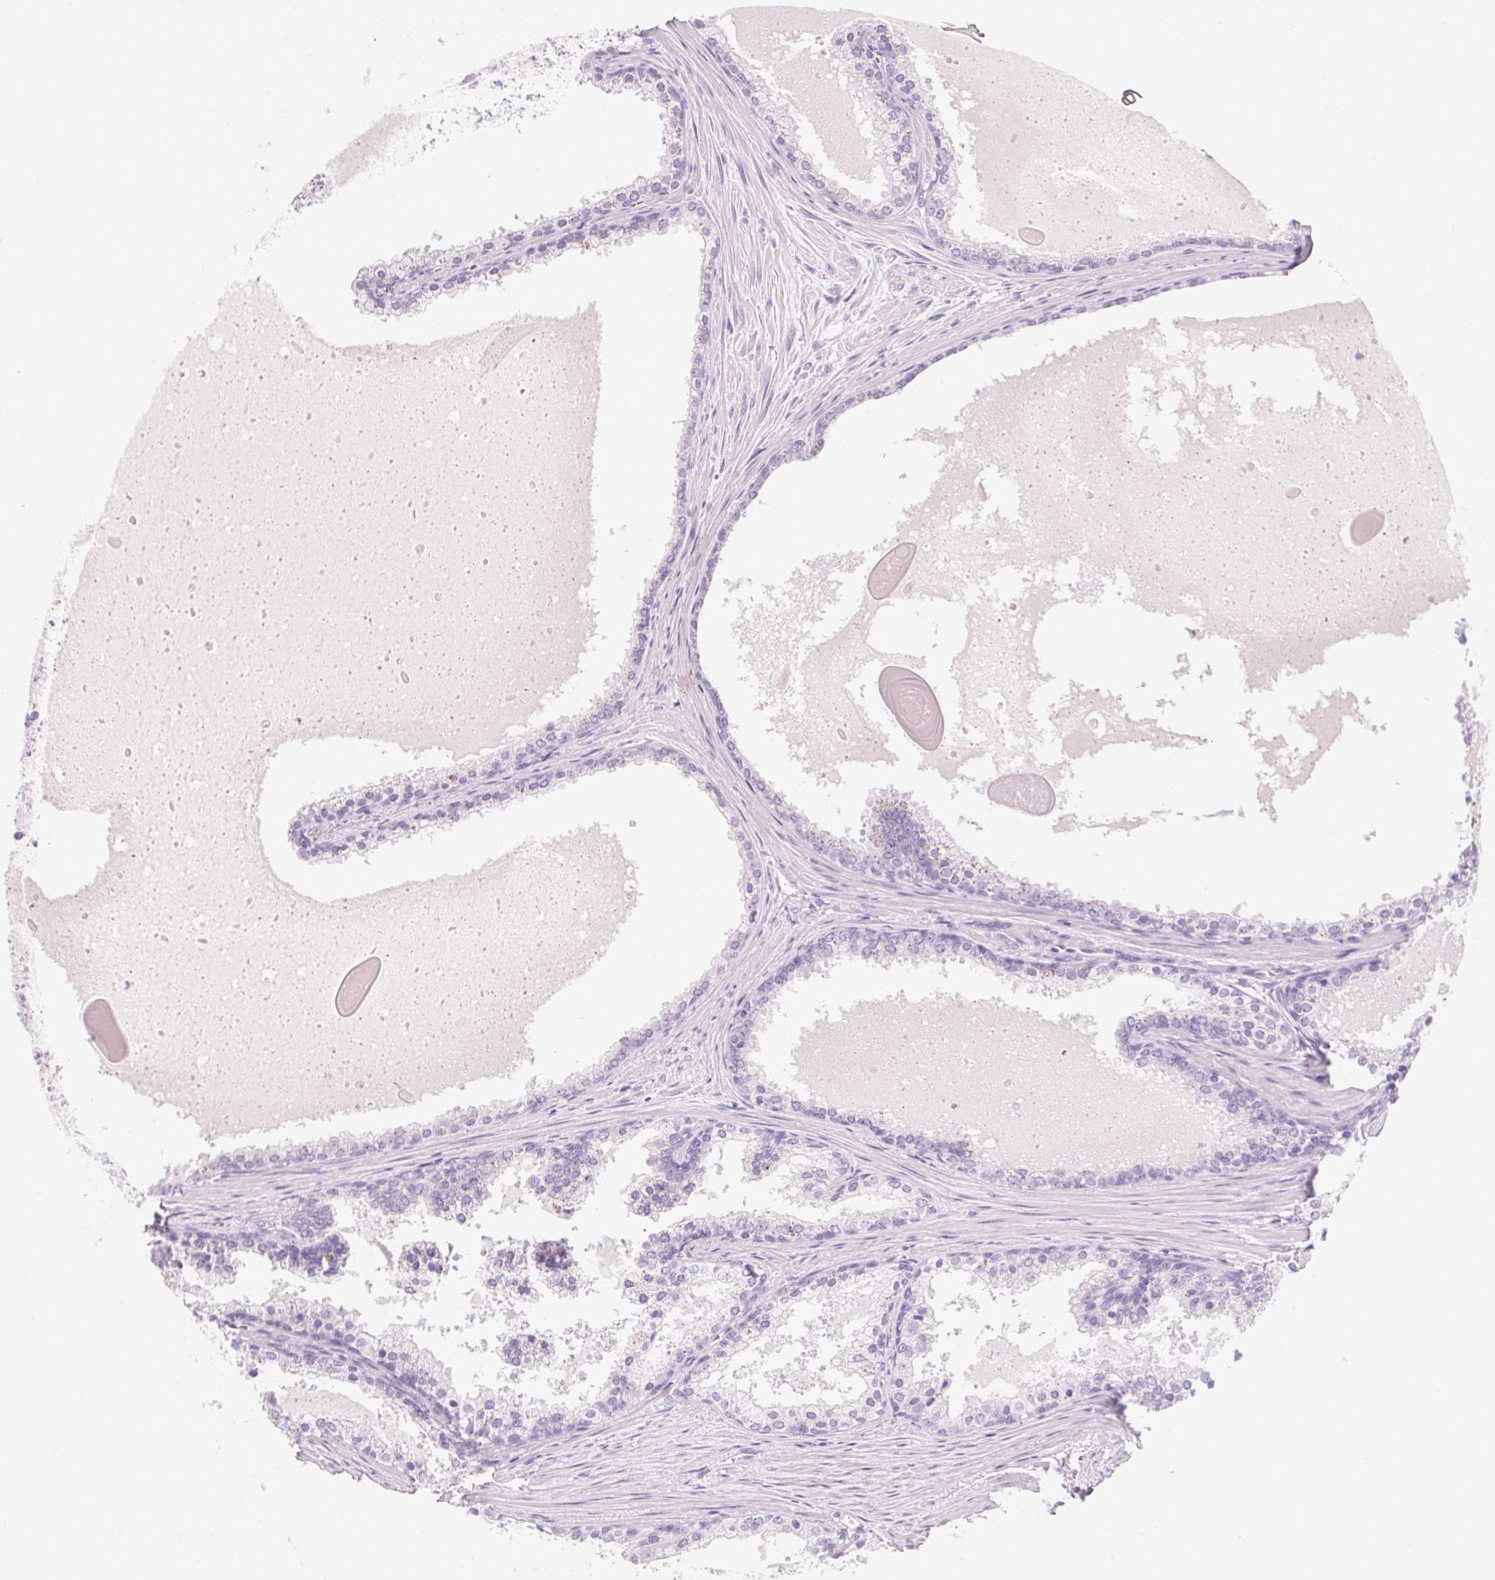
{"staining": {"intensity": "negative", "quantity": "none", "location": "none"}, "tissue": "prostate cancer", "cell_type": "Tumor cells", "image_type": "cancer", "snomed": [{"axis": "morphology", "description": "Adenocarcinoma, High grade"}, {"axis": "topography", "description": "Prostate"}], "caption": "High magnification brightfield microscopy of prostate cancer stained with DAB (3,3'-diaminobenzidine) (brown) and counterstained with hematoxylin (blue): tumor cells show no significant expression. The staining was performed using DAB (3,3'-diaminobenzidine) to visualize the protein expression in brown, while the nuclei were stained in blue with hematoxylin (Magnification: 20x).", "gene": "DHCR24", "patient": {"sex": "male", "age": 68}}